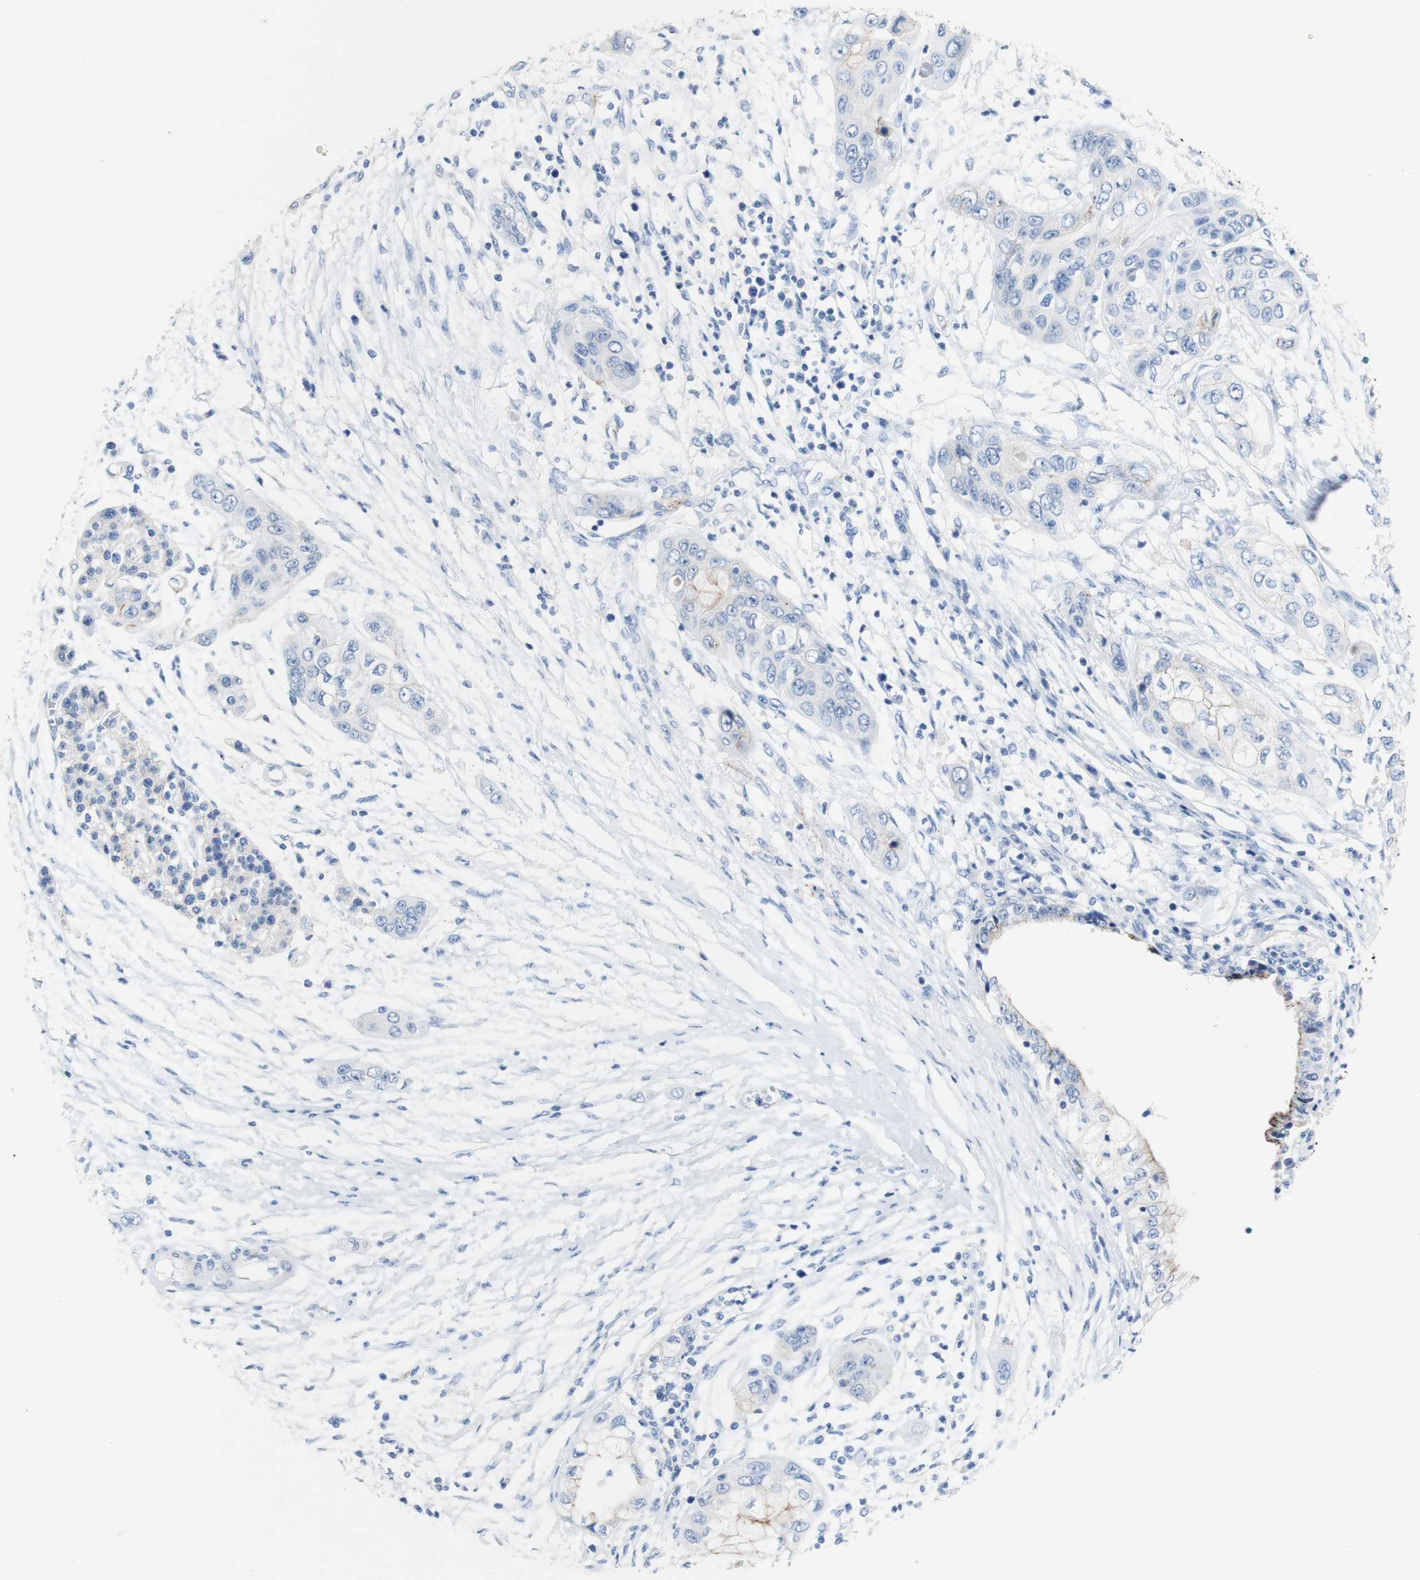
{"staining": {"intensity": "negative", "quantity": "none", "location": "none"}, "tissue": "pancreatic cancer", "cell_type": "Tumor cells", "image_type": "cancer", "snomed": [{"axis": "morphology", "description": "Adenocarcinoma, NOS"}, {"axis": "topography", "description": "Pancreas"}], "caption": "Immunohistochemistry (IHC) photomicrograph of neoplastic tissue: adenocarcinoma (pancreatic) stained with DAB exhibits no significant protein positivity in tumor cells.", "gene": "DSC2", "patient": {"sex": "female", "age": 70}}